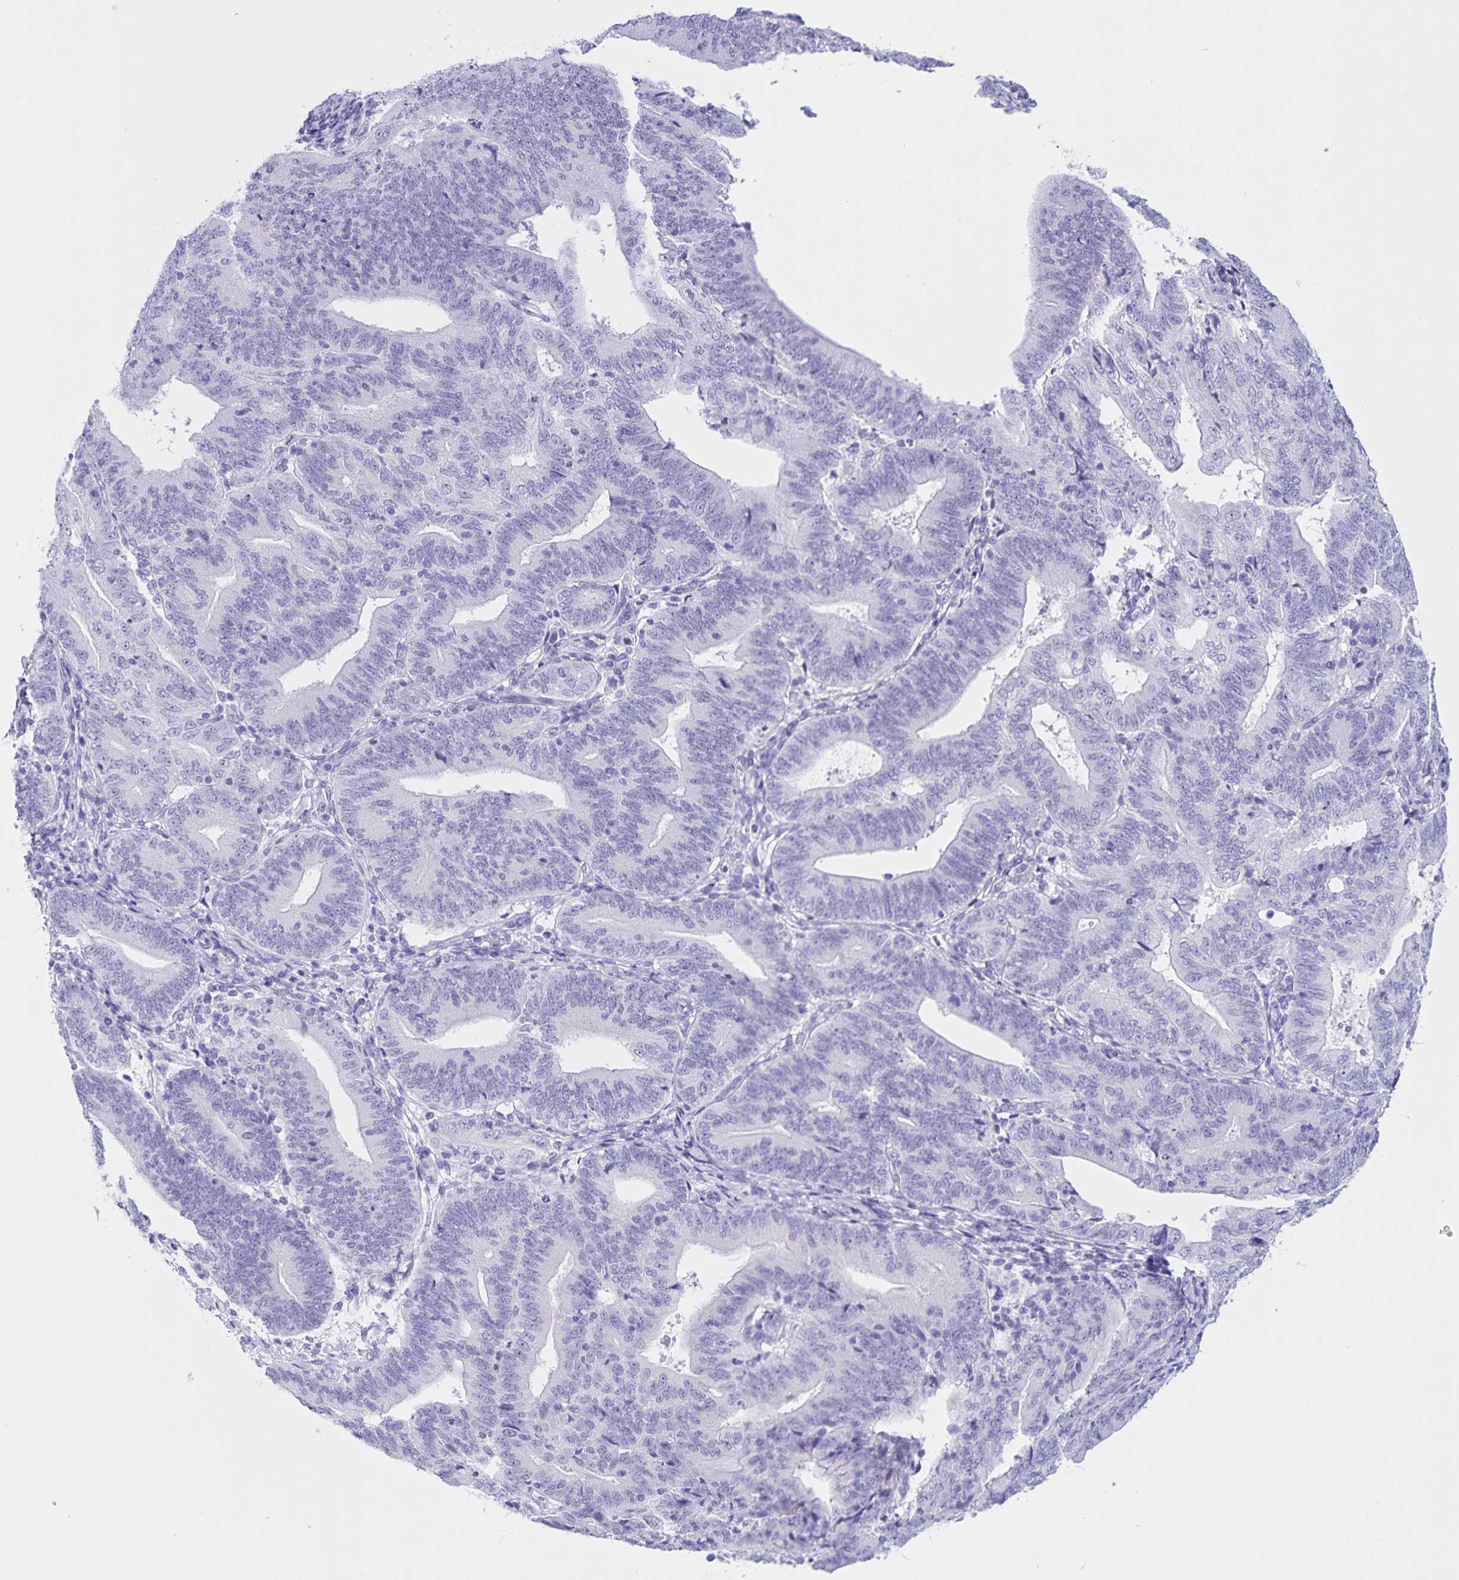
{"staining": {"intensity": "negative", "quantity": "none", "location": "none"}, "tissue": "endometrial cancer", "cell_type": "Tumor cells", "image_type": "cancer", "snomed": [{"axis": "morphology", "description": "Adenocarcinoma, NOS"}, {"axis": "topography", "description": "Endometrium"}], "caption": "A high-resolution micrograph shows IHC staining of adenocarcinoma (endometrial), which exhibits no significant positivity in tumor cells. (DAB (3,3'-diaminobenzidine) IHC with hematoxylin counter stain).", "gene": "TGIF2LX", "patient": {"sex": "female", "age": 70}}